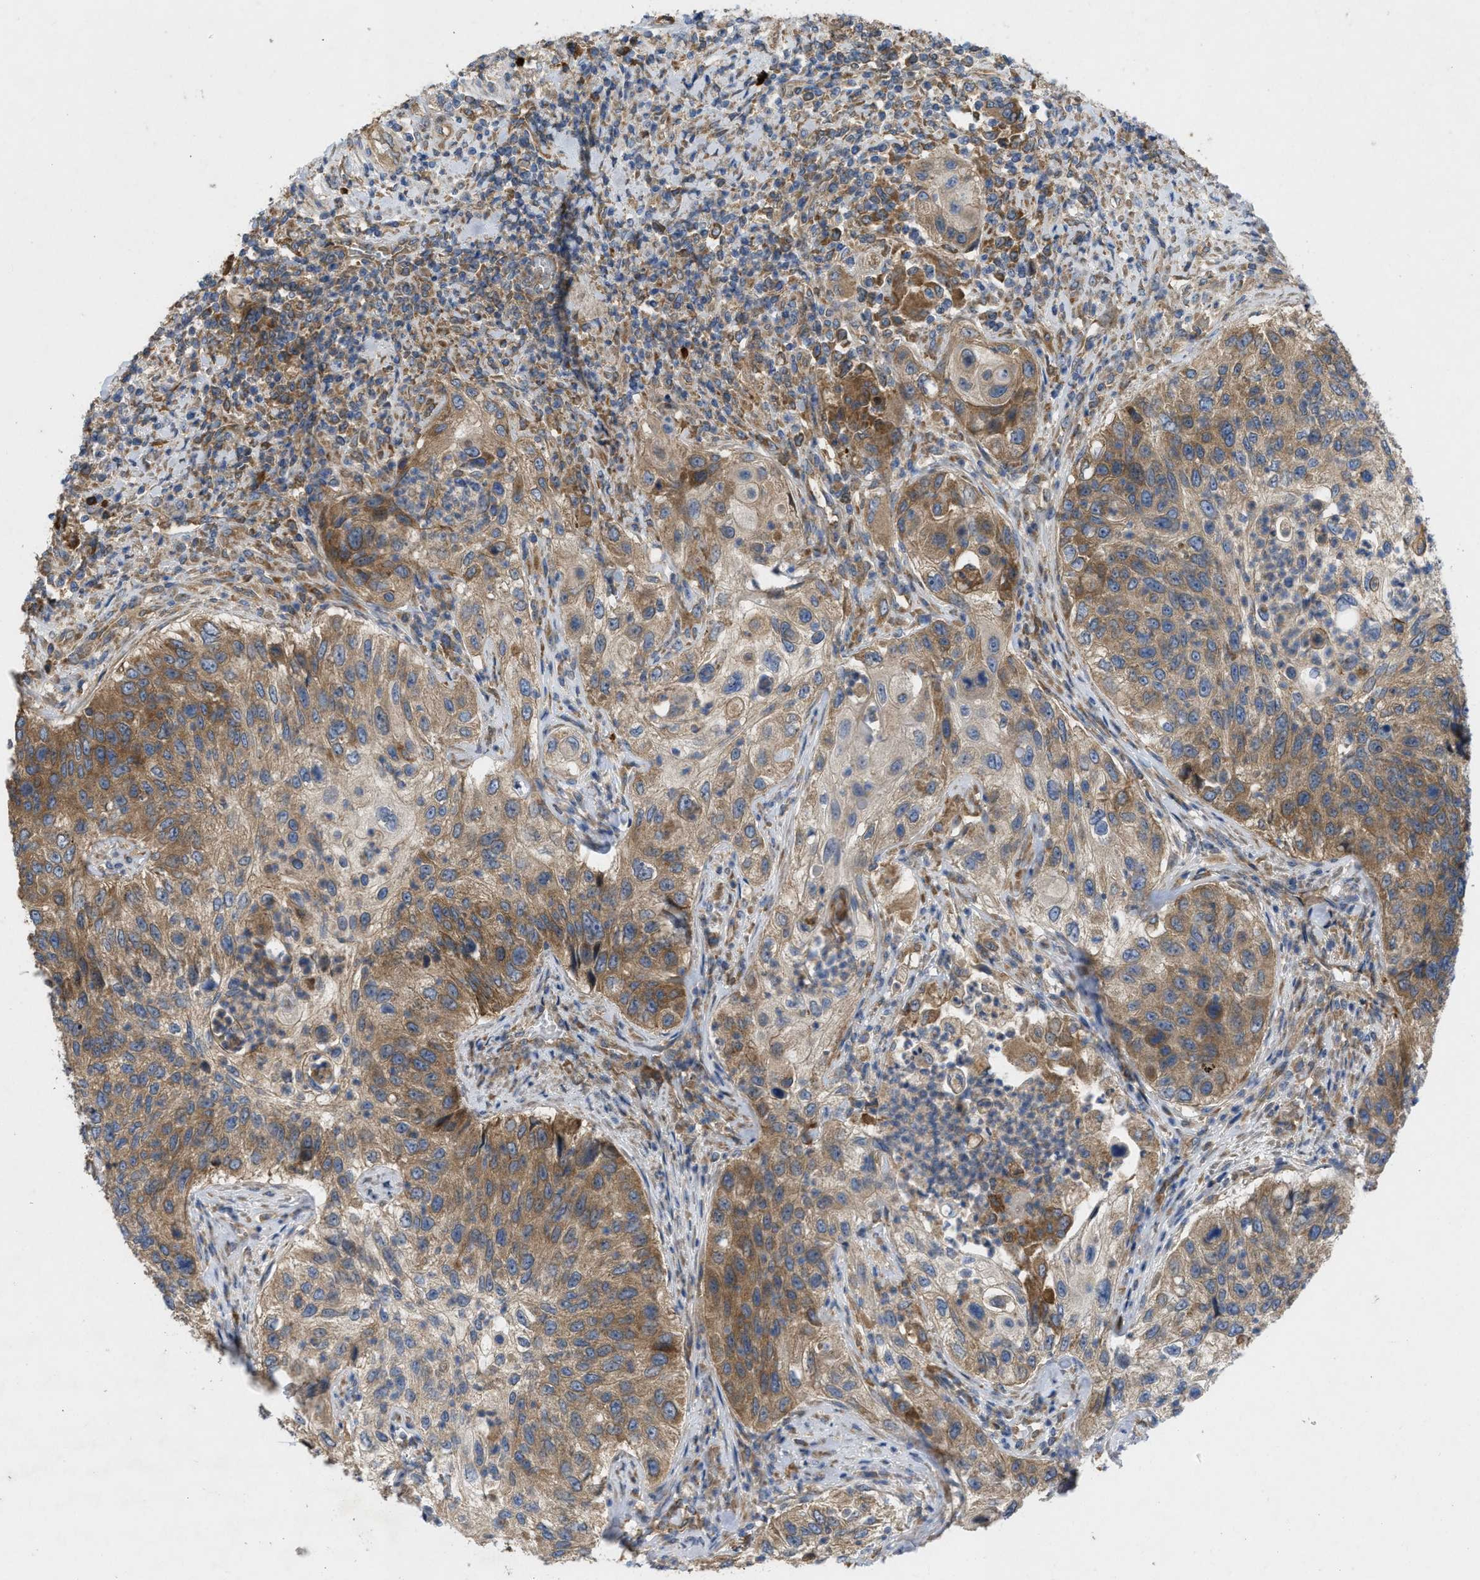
{"staining": {"intensity": "moderate", "quantity": ">75%", "location": "cytoplasmic/membranous"}, "tissue": "urothelial cancer", "cell_type": "Tumor cells", "image_type": "cancer", "snomed": [{"axis": "morphology", "description": "Urothelial carcinoma, High grade"}, {"axis": "topography", "description": "Urinary bladder"}], "caption": "Urothelial cancer tissue shows moderate cytoplasmic/membranous positivity in approximately >75% of tumor cells, visualized by immunohistochemistry.", "gene": "TMEM131", "patient": {"sex": "female", "age": 60}}